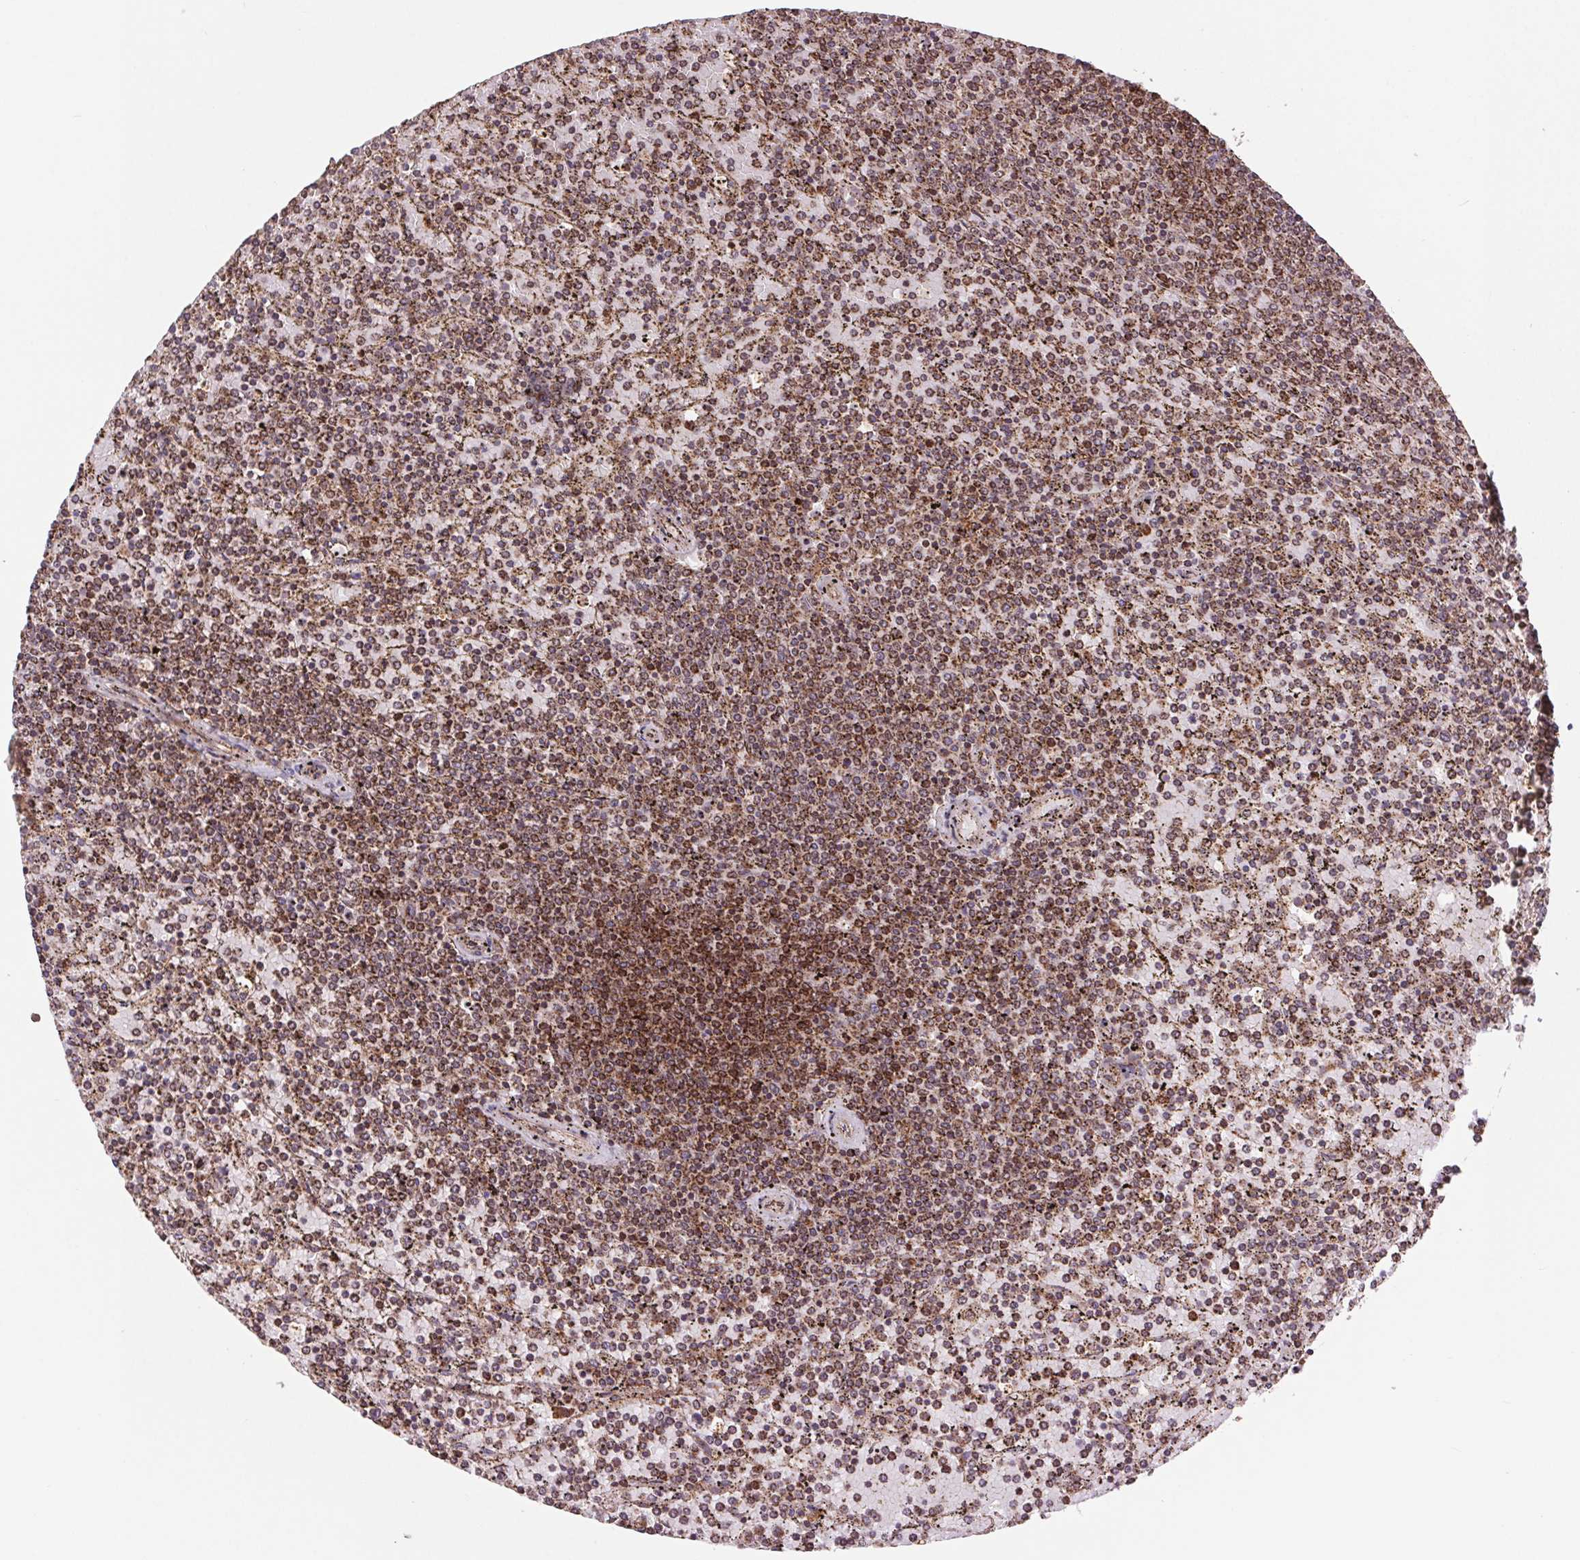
{"staining": {"intensity": "moderate", "quantity": ">75%", "location": "cytoplasmic/membranous"}, "tissue": "lymphoma", "cell_type": "Tumor cells", "image_type": "cancer", "snomed": [{"axis": "morphology", "description": "Malignant lymphoma, non-Hodgkin's type, Low grade"}, {"axis": "topography", "description": "Spleen"}], "caption": "Protein staining of lymphoma tissue reveals moderate cytoplasmic/membranous staining in about >75% of tumor cells.", "gene": "CHMP4B", "patient": {"sex": "female", "age": 77}}